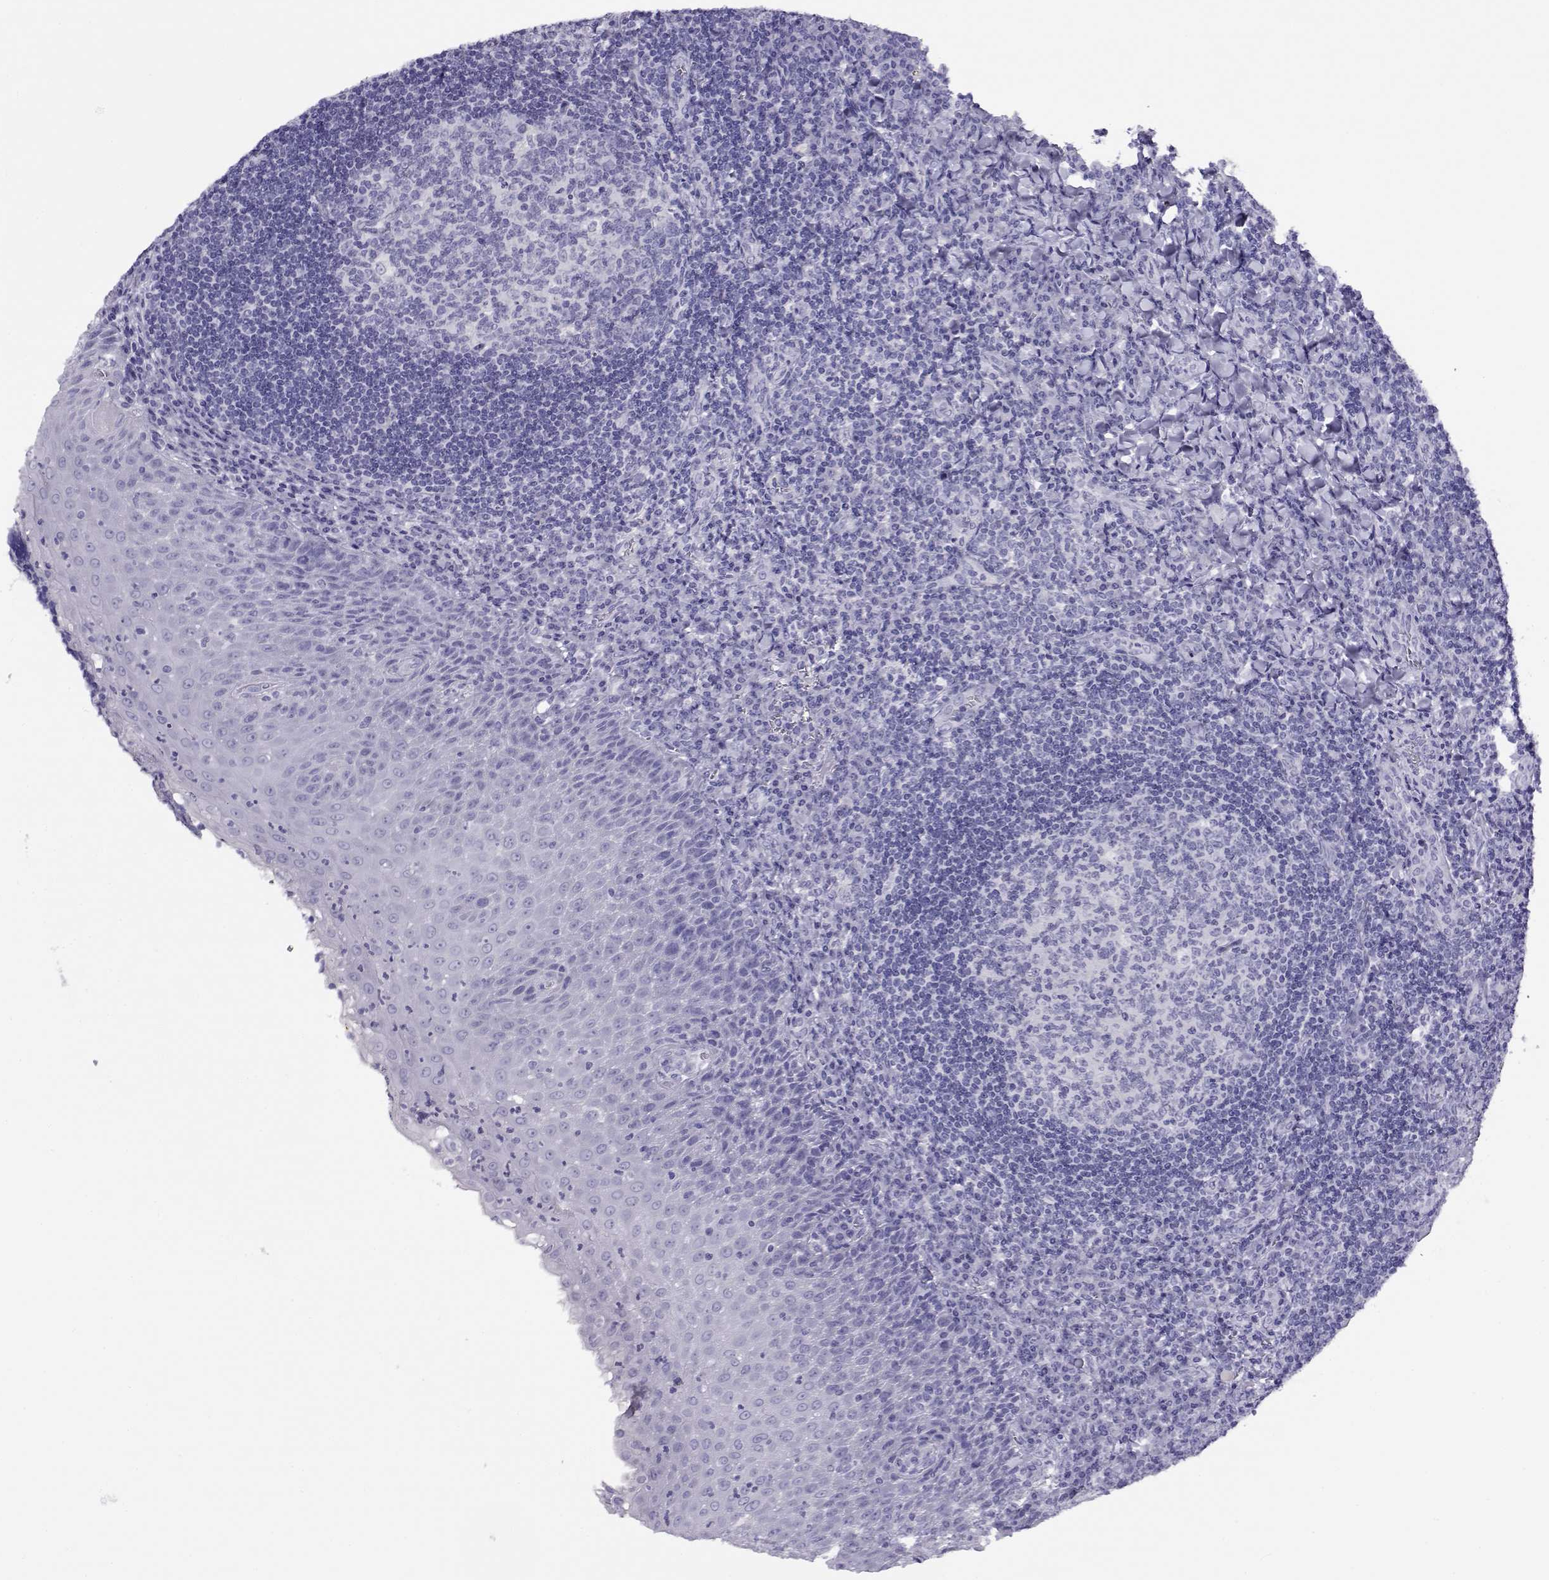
{"staining": {"intensity": "negative", "quantity": "none", "location": "none"}, "tissue": "tonsil", "cell_type": "Germinal center cells", "image_type": "normal", "snomed": [{"axis": "morphology", "description": "Normal tissue, NOS"}, {"axis": "morphology", "description": "Inflammation, NOS"}, {"axis": "topography", "description": "Tonsil"}], "caption": "Germinal center cells show no significant protein staining in normal tonsil. Brightfield microscopy of immunohistochemistry stained with DAB (3,3'-diaminobenzidine) (brown) and hematoxylin (blue), captured at high magnification.", "gene": "RHOXF2B", "patient": {"sex": "female", "age": 31}}